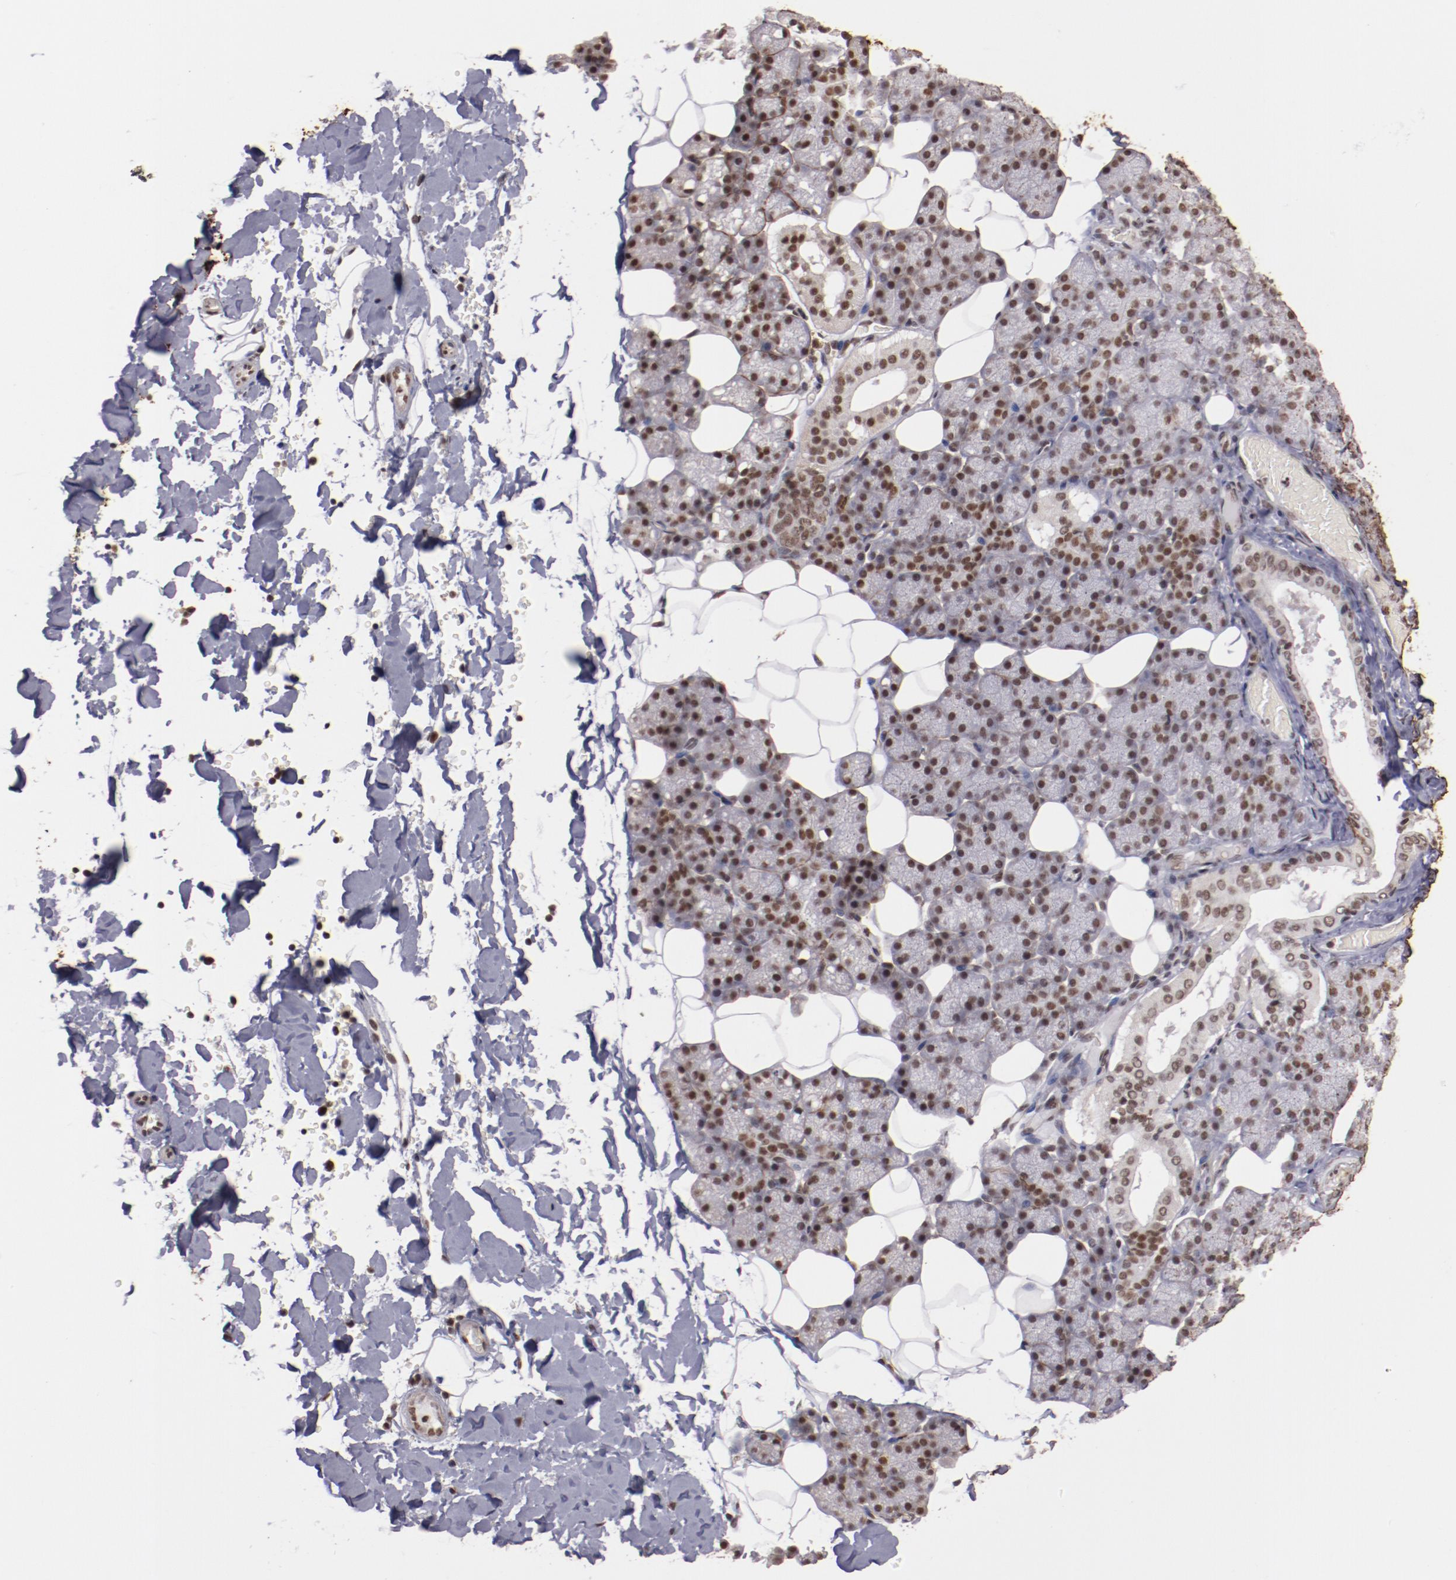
{"staining": {"intensity": "moderate", "quantity": ">75%", "location": "nuclear"}, "tissue": "salivary gland", "cell_type": "Glandular cells", "image_type": "normal", "snomed": [{"axis": "morphology", "description": "Normal tissue, NOS"}, {"axis": "topography", "description": "Lymph node"}, {"axis": "topography", "description": "Salivary gland"}], "caption": "Glandular cells display medium levels of moderate nuclear expression in approximately >75% of cells in unremarkable salivary gland.", "gene": "STAG2", "patient": {"sex": "male", "age": 8}}